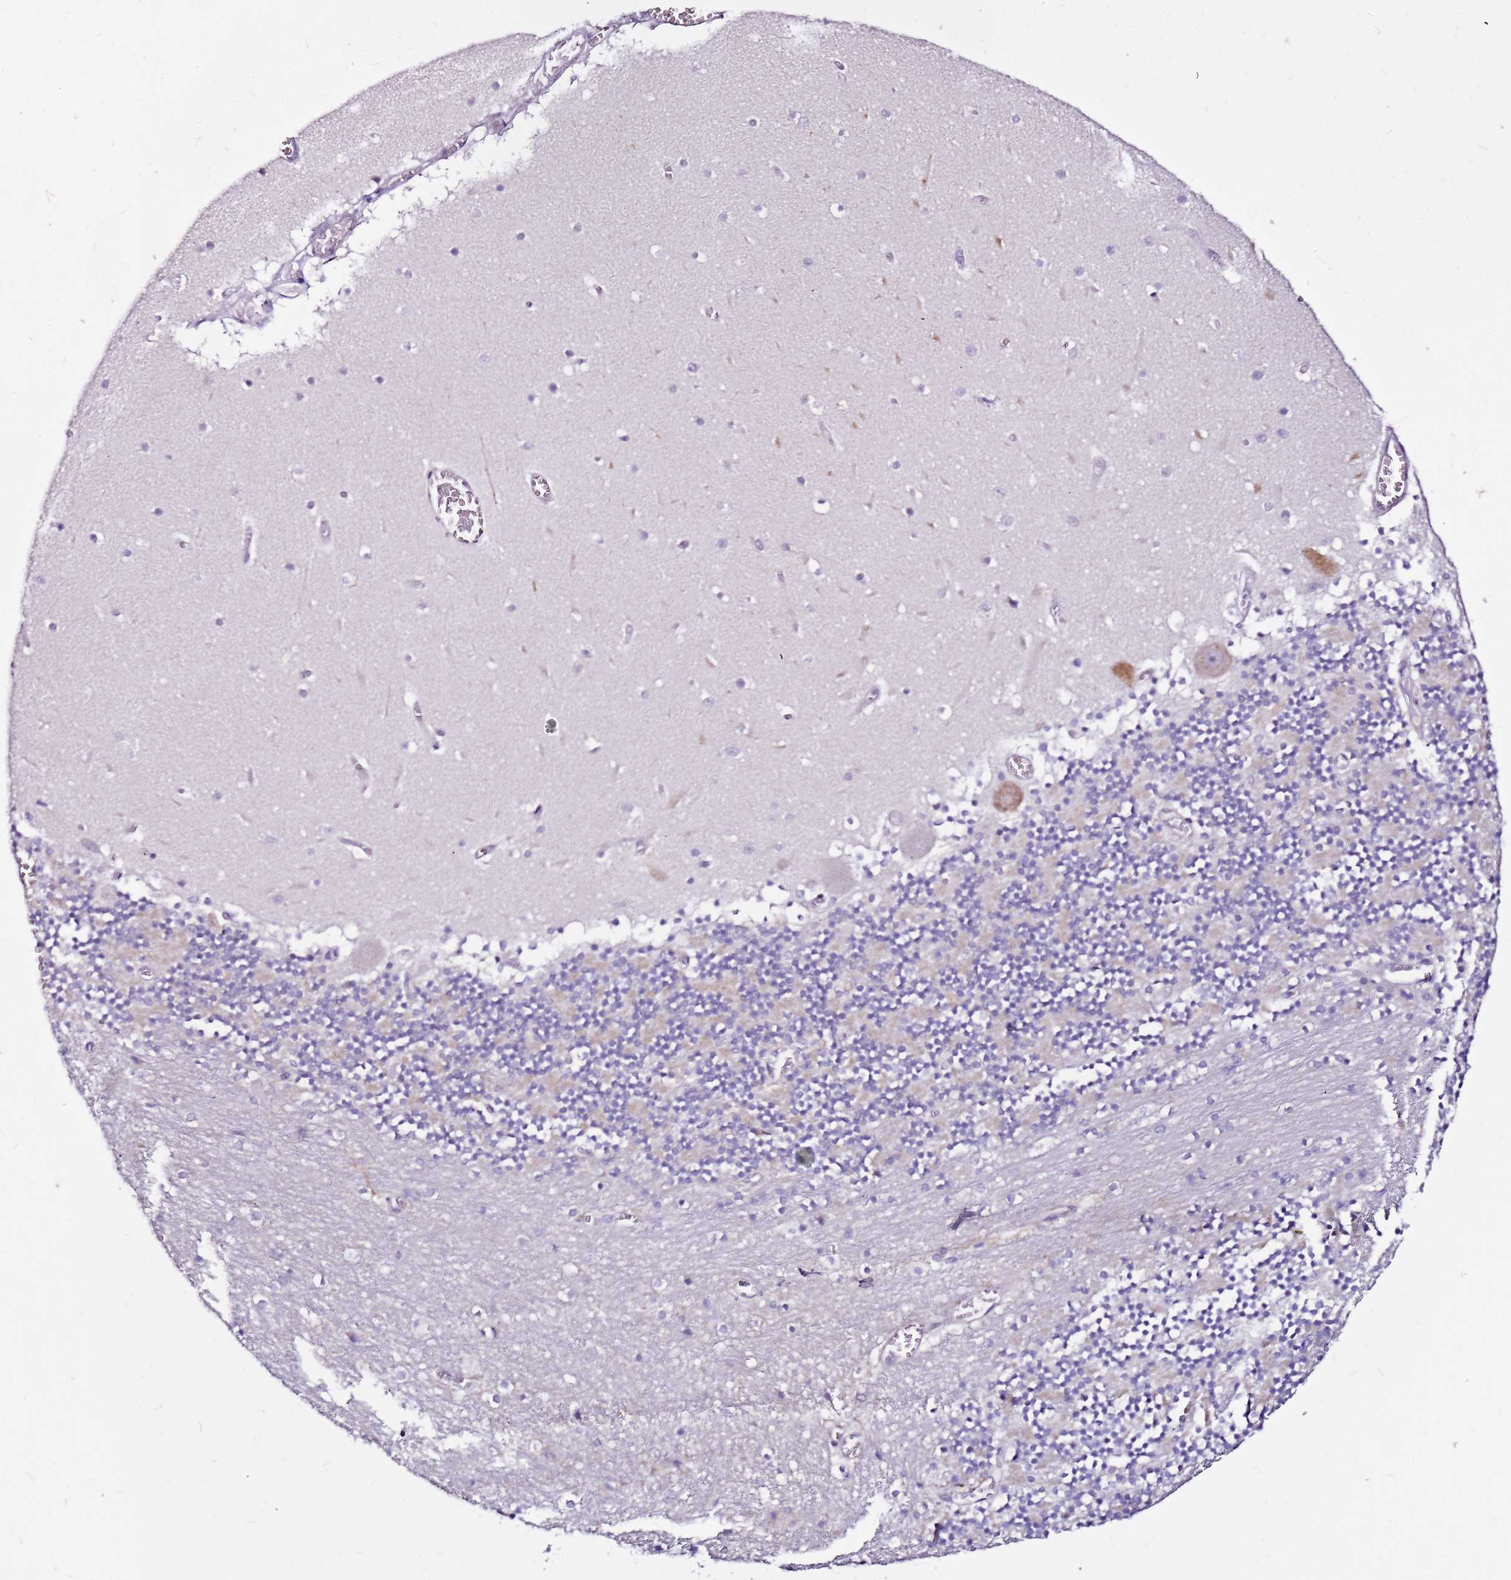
{"staining": {"intensity": "weak", "quantity": "<25%", "location": "cytoplasmic/membranous"}, "tissue": "cerebellum", "cell_type": "Cells in granular layer", "image_type": "normal", "snomed": [{"axis": "morphology", "description": "Normal tissue, NOS"}, {"axis": "topography", "description": "Cerebellum"}], "caption": "A high-resolution histopathology image shows immunohistochemistry (IHC) staining of unremarkable cerebellum, which reveals no significant expression in cells in granular layer. (DAB immunohistochemistry, high magnification).", "gene": "POLE3", "patient": {"sex": "female", "age": 28}}